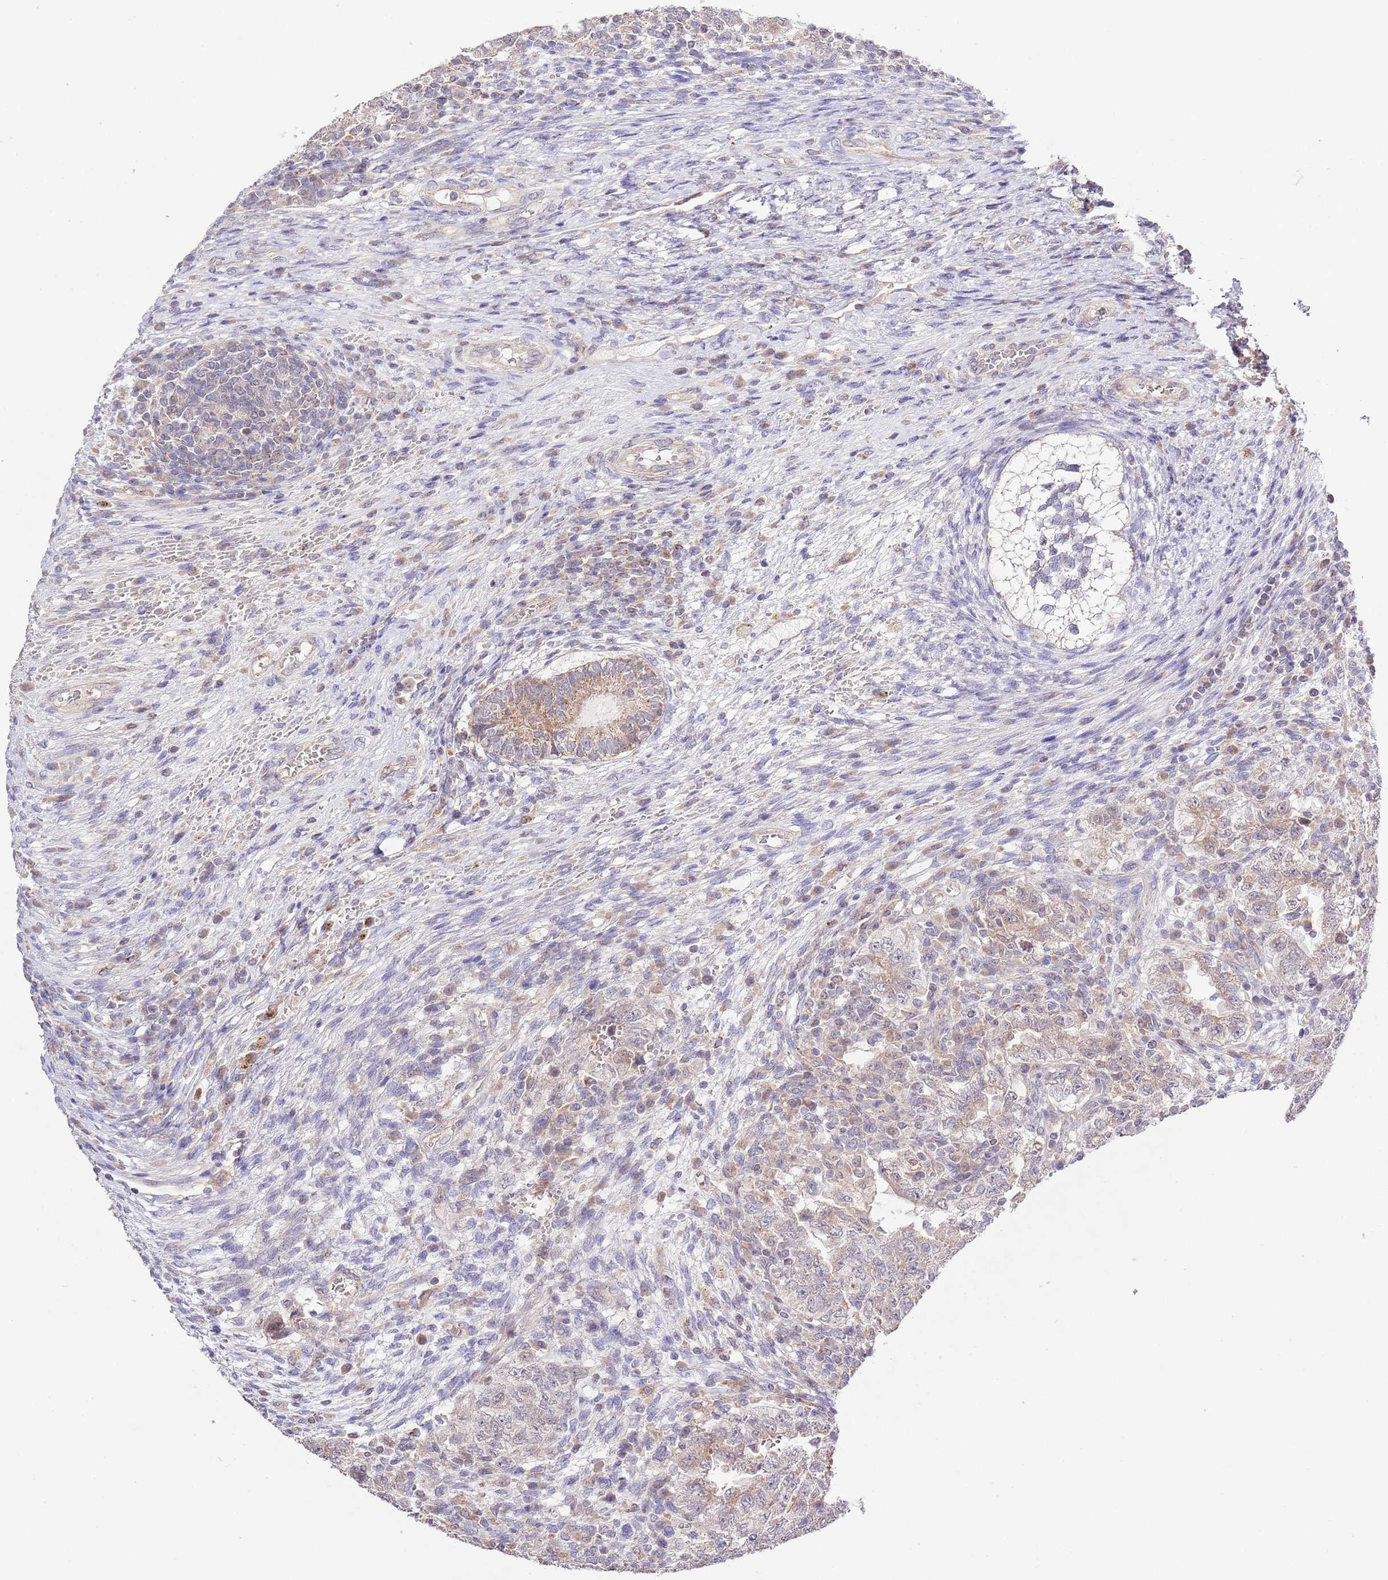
{"staining": {"intensity": "weak", "quantity": "25%-75%", "location": "cytoplasmic/membranous"}, "tissue": "testis cancer", "cell_type": "Tumor cells", "image_type": "cancer", "snomed": [{"axis": "morphology", "description": "Carcinoma, Embryonal, NOS"}, {"axis": "topography", "description": "Testis"}], "caption": "Immunohistochemistry (IHC) micrograph of testis cancer (embryonal carcinoma) stained for a protein (brown), which displays low levels of weak cytoplasmic/membranous positivity in about 25%-75% of tumor cells.", "gene": "IVD", "patient": {"sex": "male", "age": 26}}